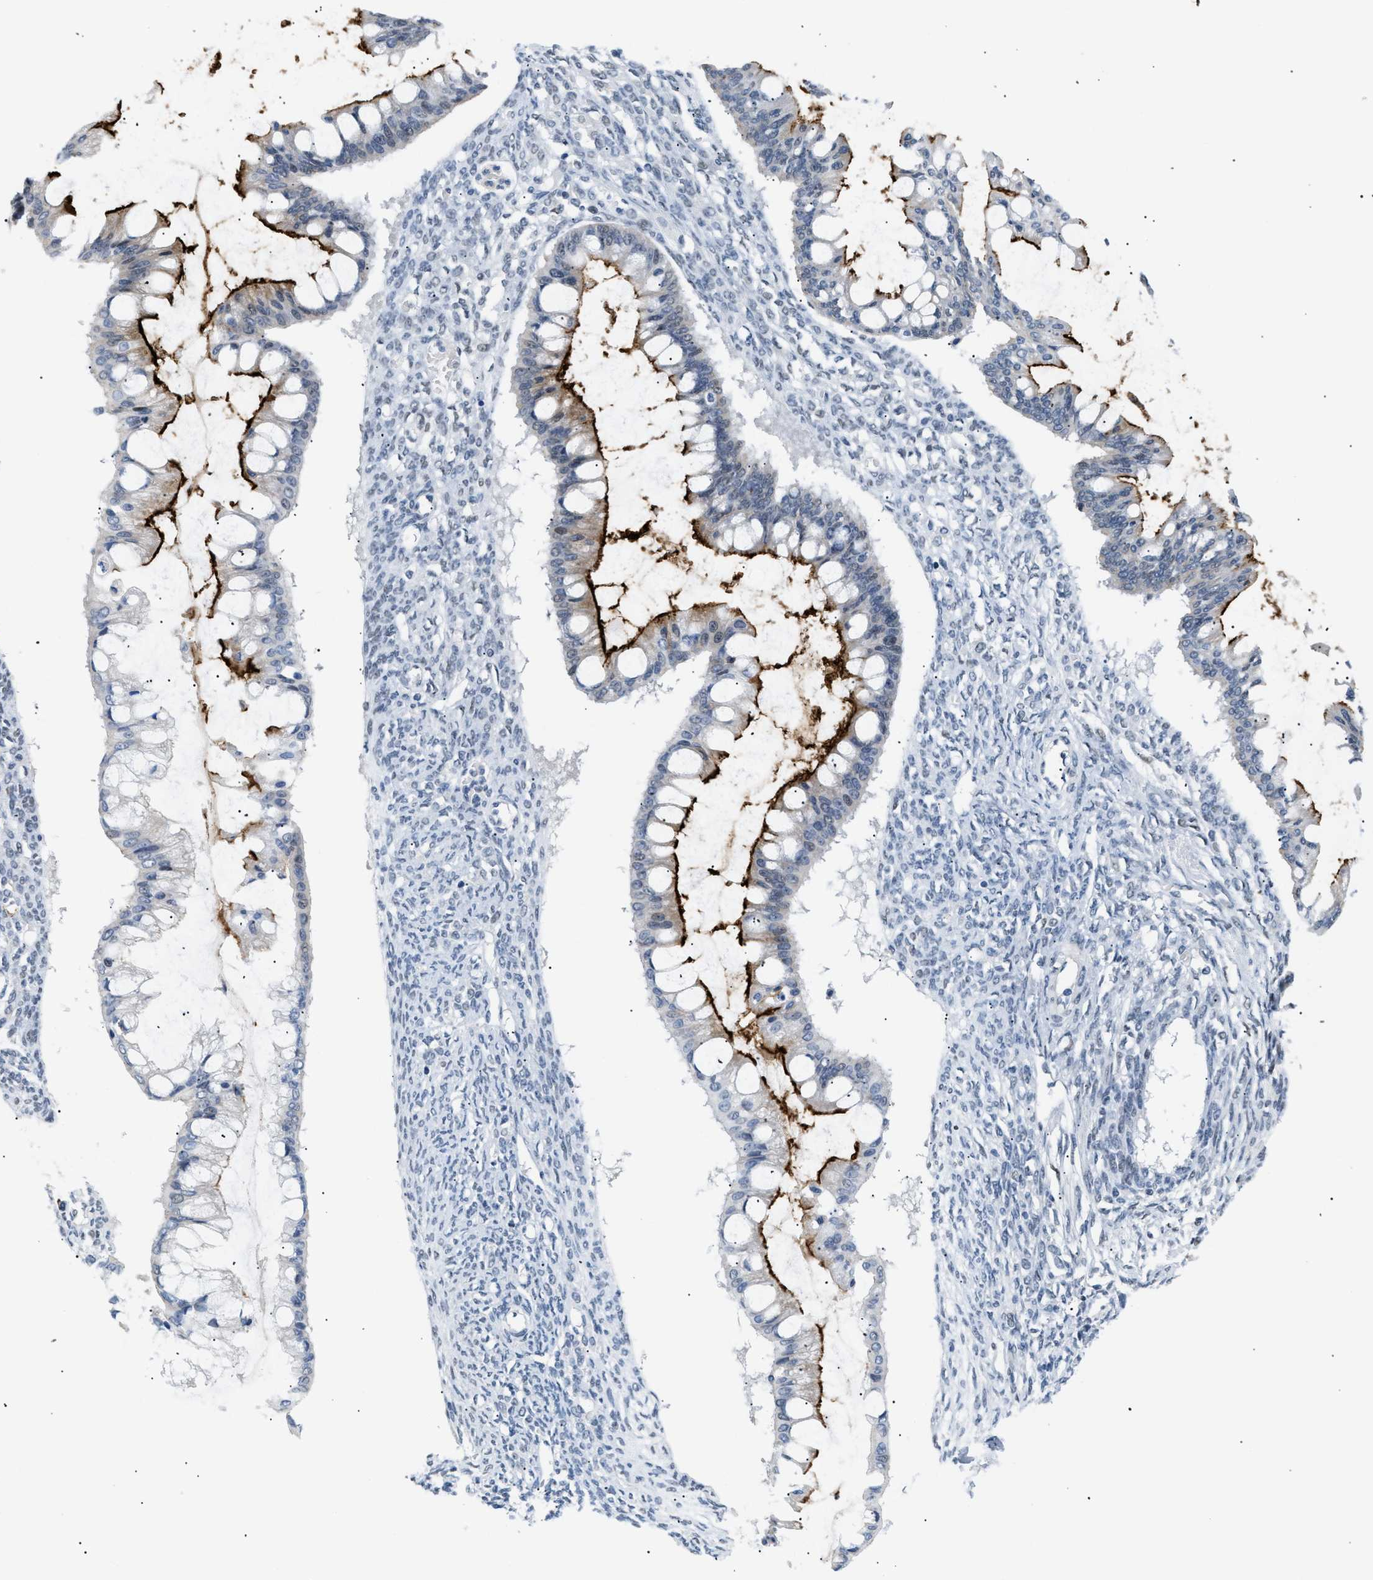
{"staining": {"intensity": "strong", "quantity": "25%-75%", "location": "cytoplasmic/membranous"}, "tissue": "ovarian cancer", "cell_type": "Tumor cells", "image_type": "cancer", "snomed": [{"axis": "morphology", "description": "Cystadenocarcinoma, mucinous, NOS"}, {"axis": "topography", "description": "Ovary"}], "caption": "Human ovarian mucinous cystadenocarcinoma stained for a protein (brown) displays strong cytoplasmic/membranous positive expression in about 25%-75% of tumor cells.", "gene": "KCNC3", "patient": {"sex": "female", "age": 73}}